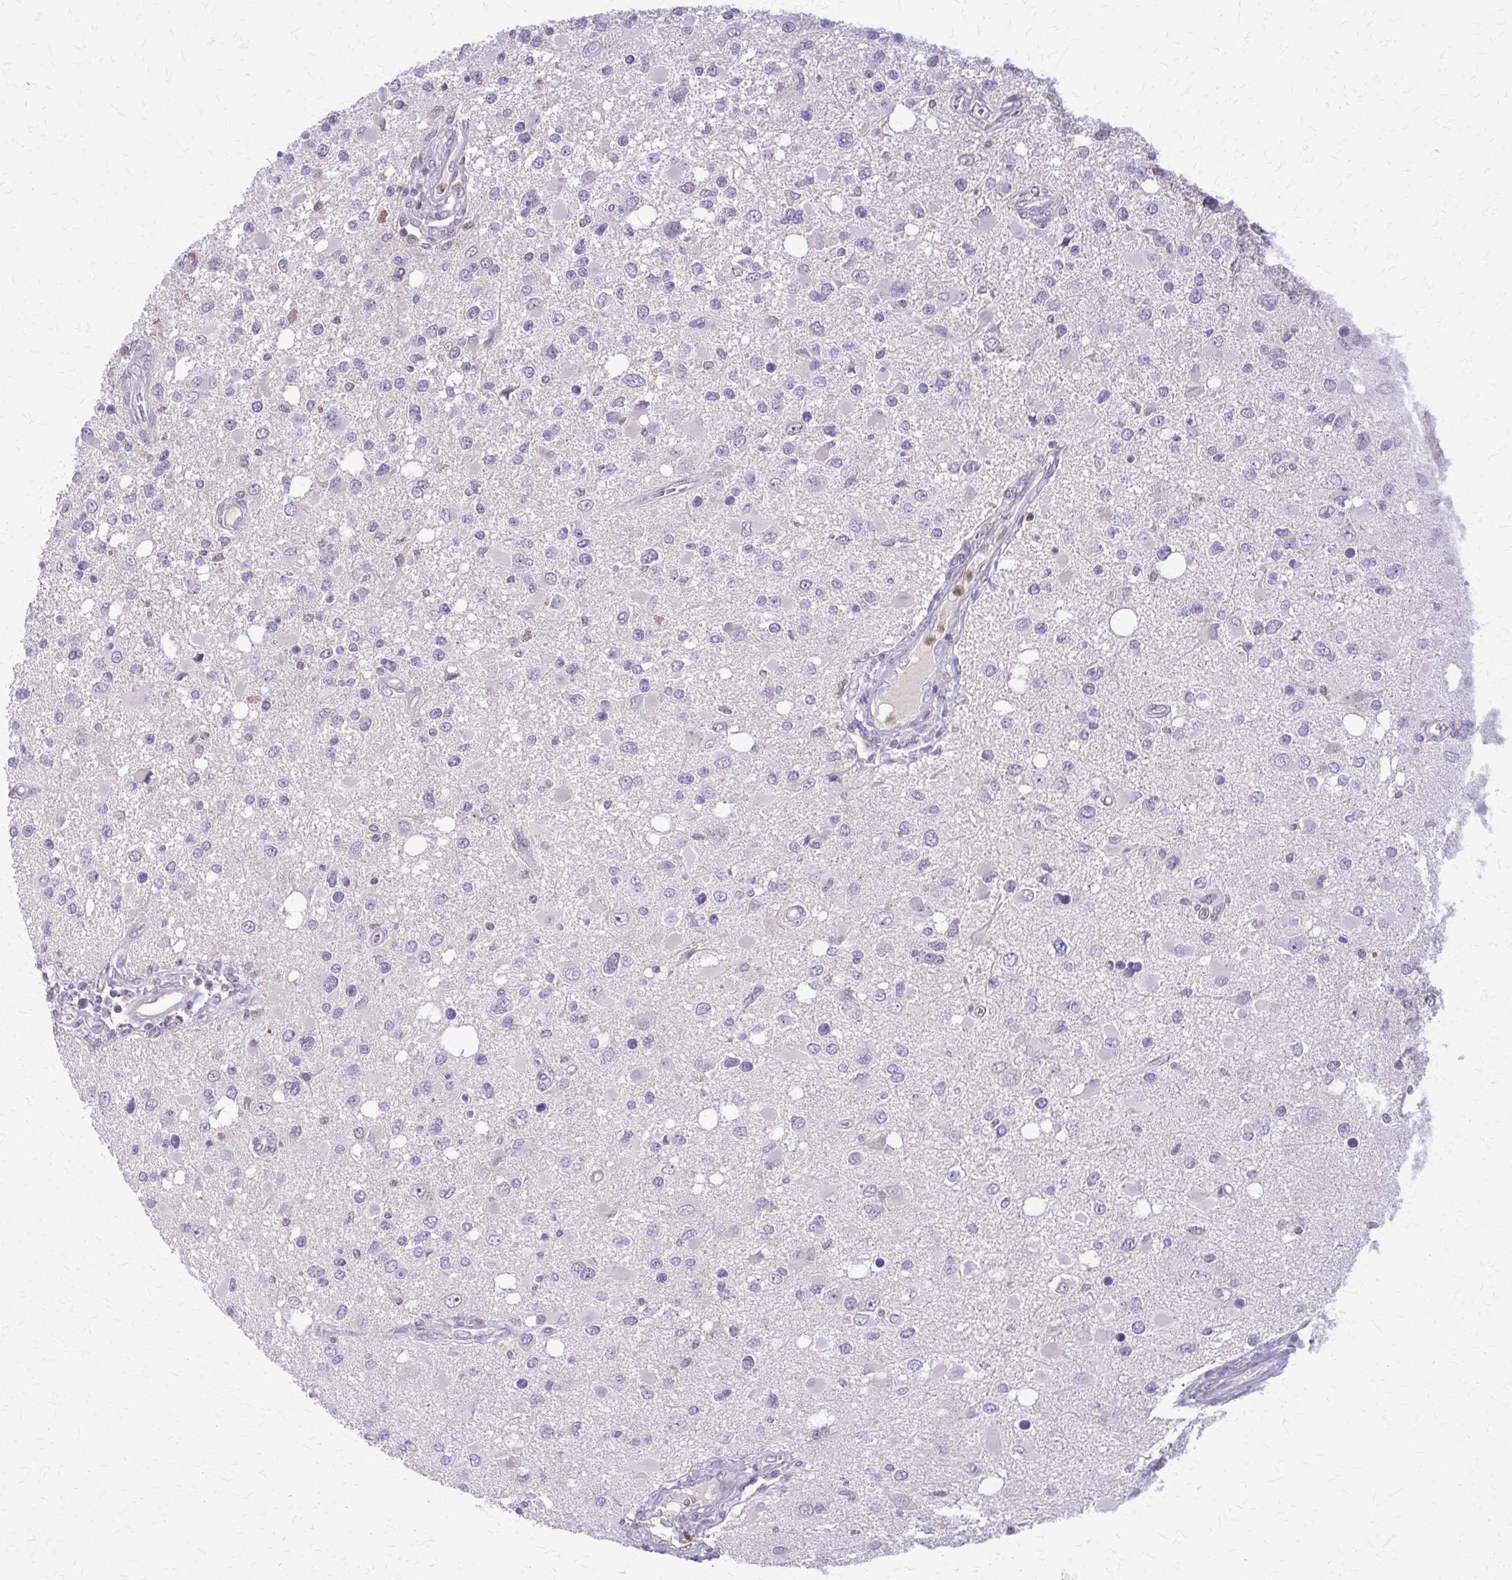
{"staining": {"intensity": "negative", "quantity": "none", "location": "none"}, "tissue": "glioma", "cell_type": "Tumor cells", "image_type": "cancer", "snomed": [{"axis": "morphology", "description": "Glioma, malignant, High grade"}, {"axis": "topography", "description": "Brain"}], "caption": "There is no significant positivity in tumor cells of malignant glioma (high-grade).", "gene": "GLRX", "patient": {"sex": "male", "age": 53}}